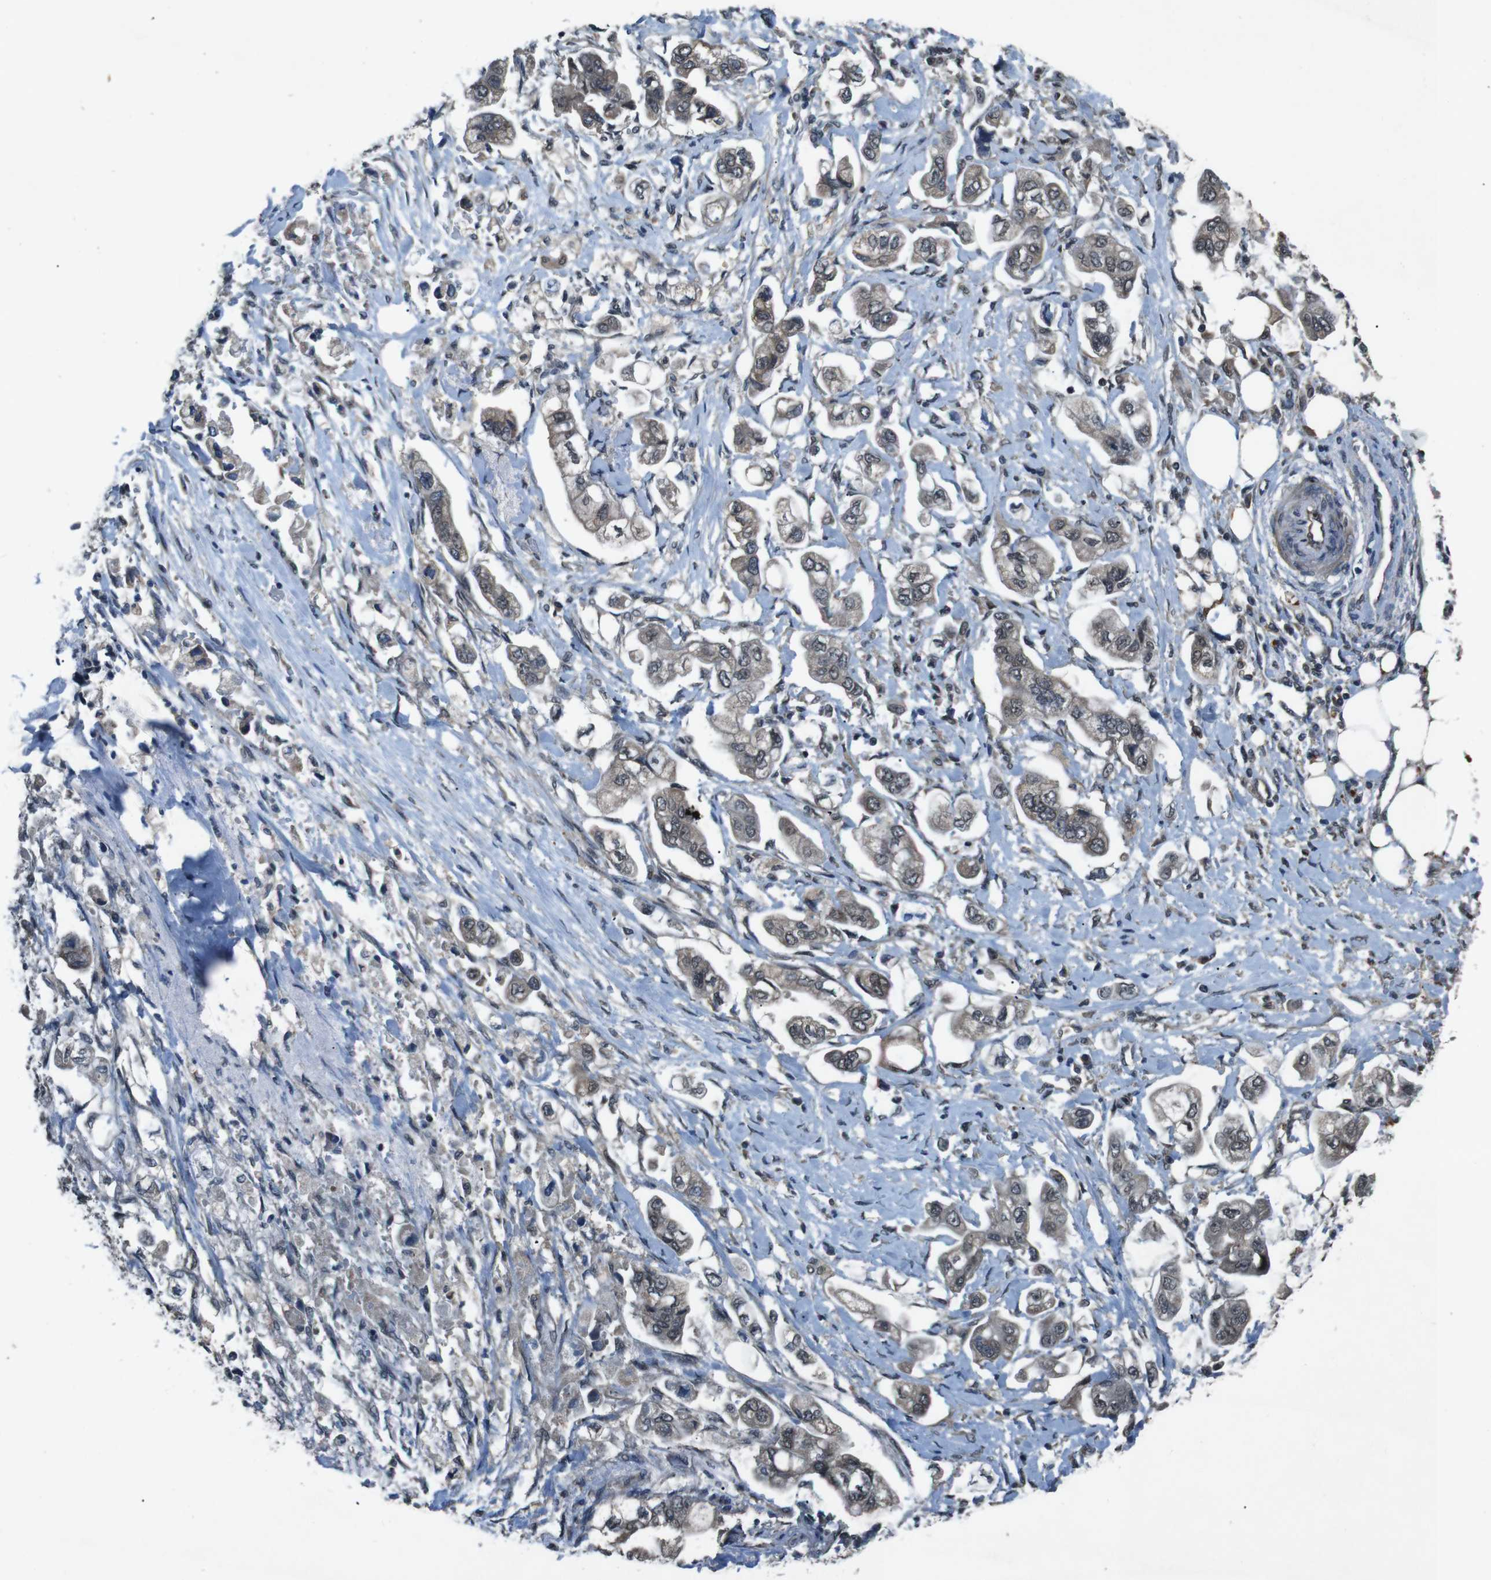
{"staining": {"intensity": "weak", "quantity": ">75%", "location": "cytoplasmic/membranous,nuclear"}, "tissue": "stomach cancer", "cell_type": "Tumor cells", "image_type": "cancer", "snomed": [{"axis": "morphology", "description": "Adenocarcinoma, NOS"}, {"axis": "topography", "description": "Stomach"}], "caption": "Protein expression analysis of adenocarcinoma (stomach) shows weak cytoplasmic/membranous and nuclear staining in approximately >75% of tumor cells.", "gene": "SOCS1", "patient": {"sex": "male", "age": 62}}